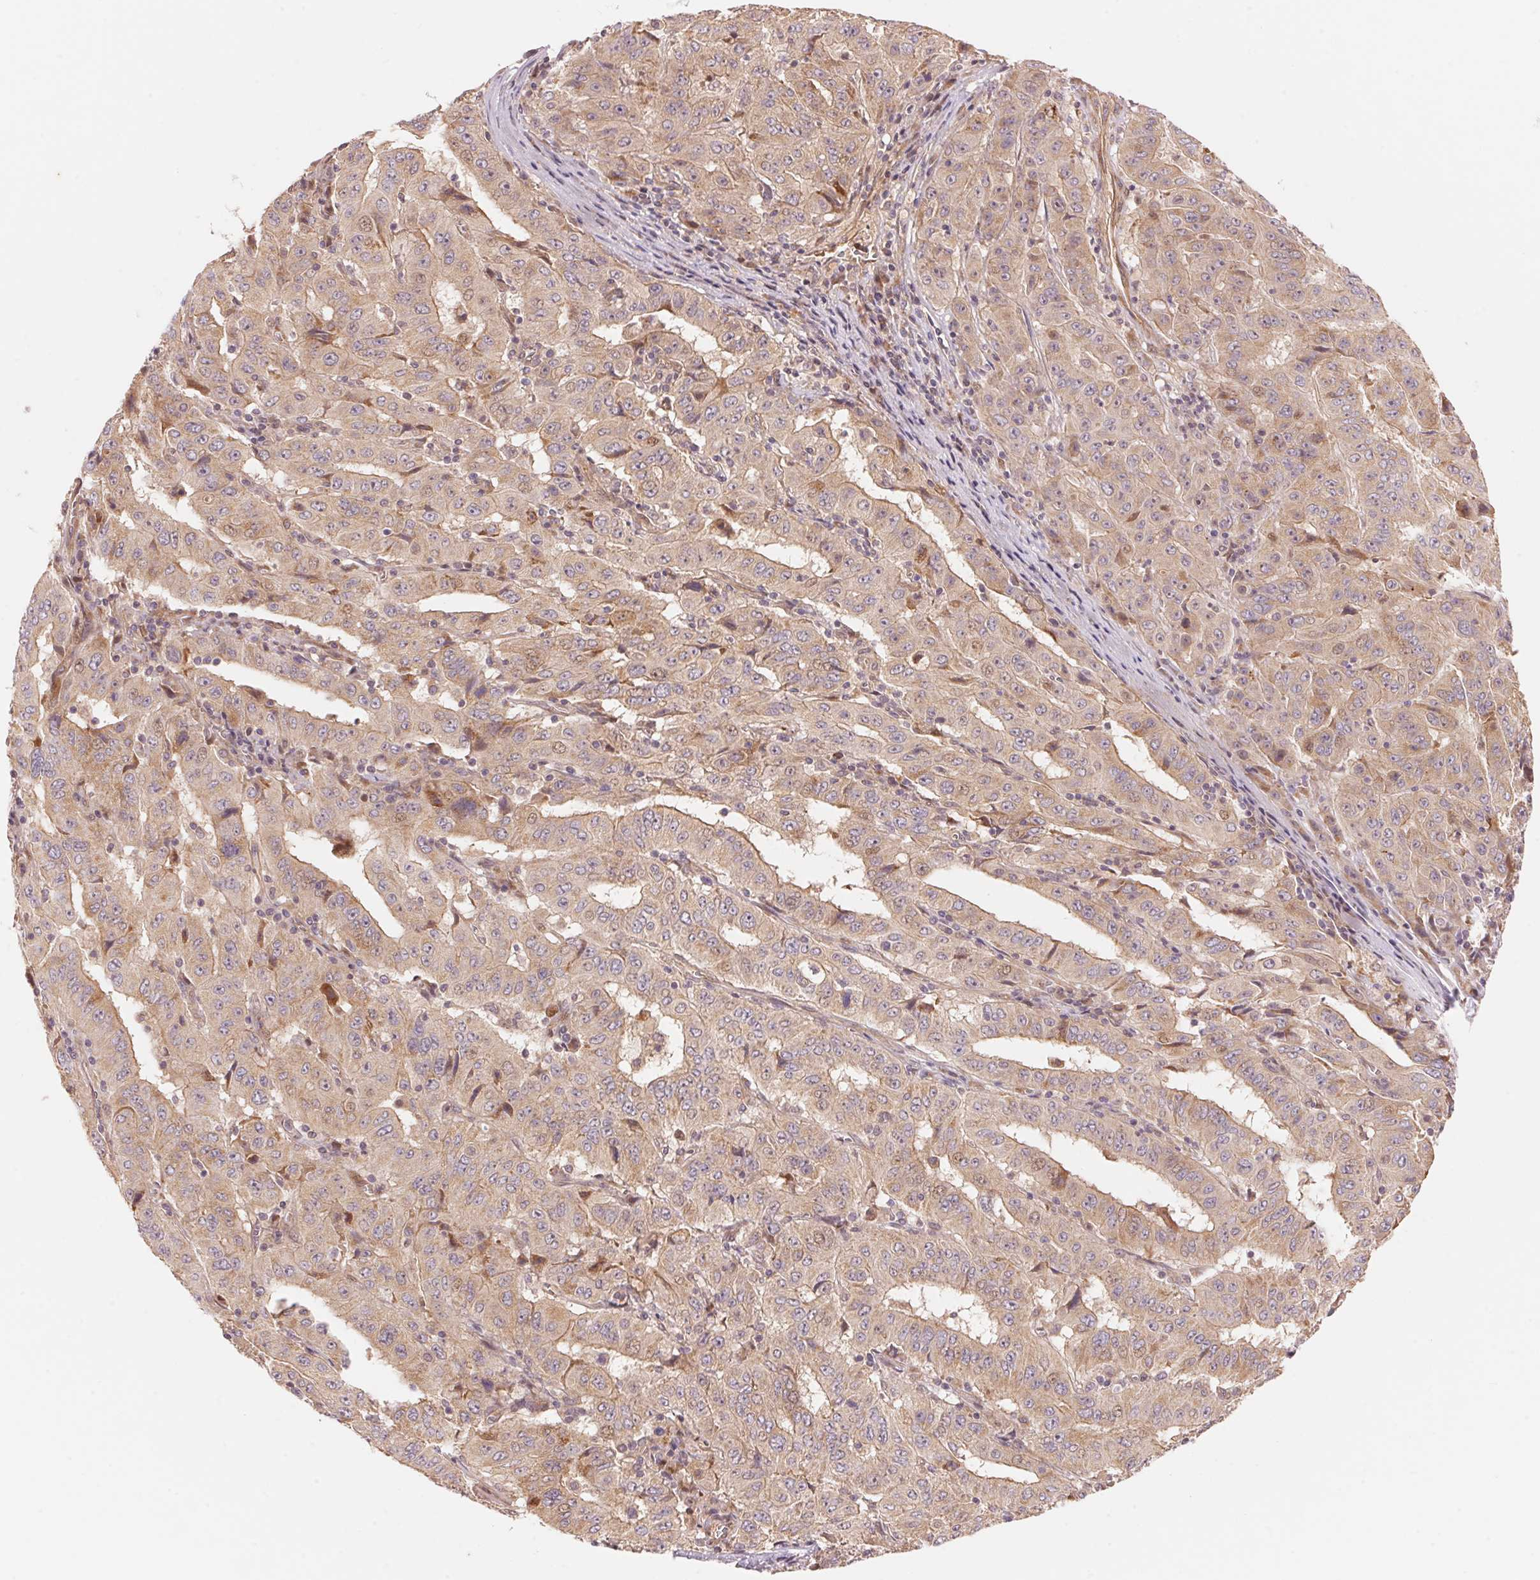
{"staining": {"intensity": "weak", "quantity": ">75%", "location": "cytoplasmic/membranous"}, "tissue": "pancreatic cancer", "cell_type": "Tumor cells", "image_type": "cancer", "snomed": [{"axis": "morphology", "description": "Adenocarcinoma, NOS"}, {"axis": "topography", "description": "Pancreas"}], "caption": "Approximately >75% of tumor cells in pancreatic adenocarcinoma demonstrate weak cytoplasmic/membranous protein positivity as visualized by brown immunohistochemical staining.", "gene": "TNIP2", "patient": {"sex": "male", "age": 63}}